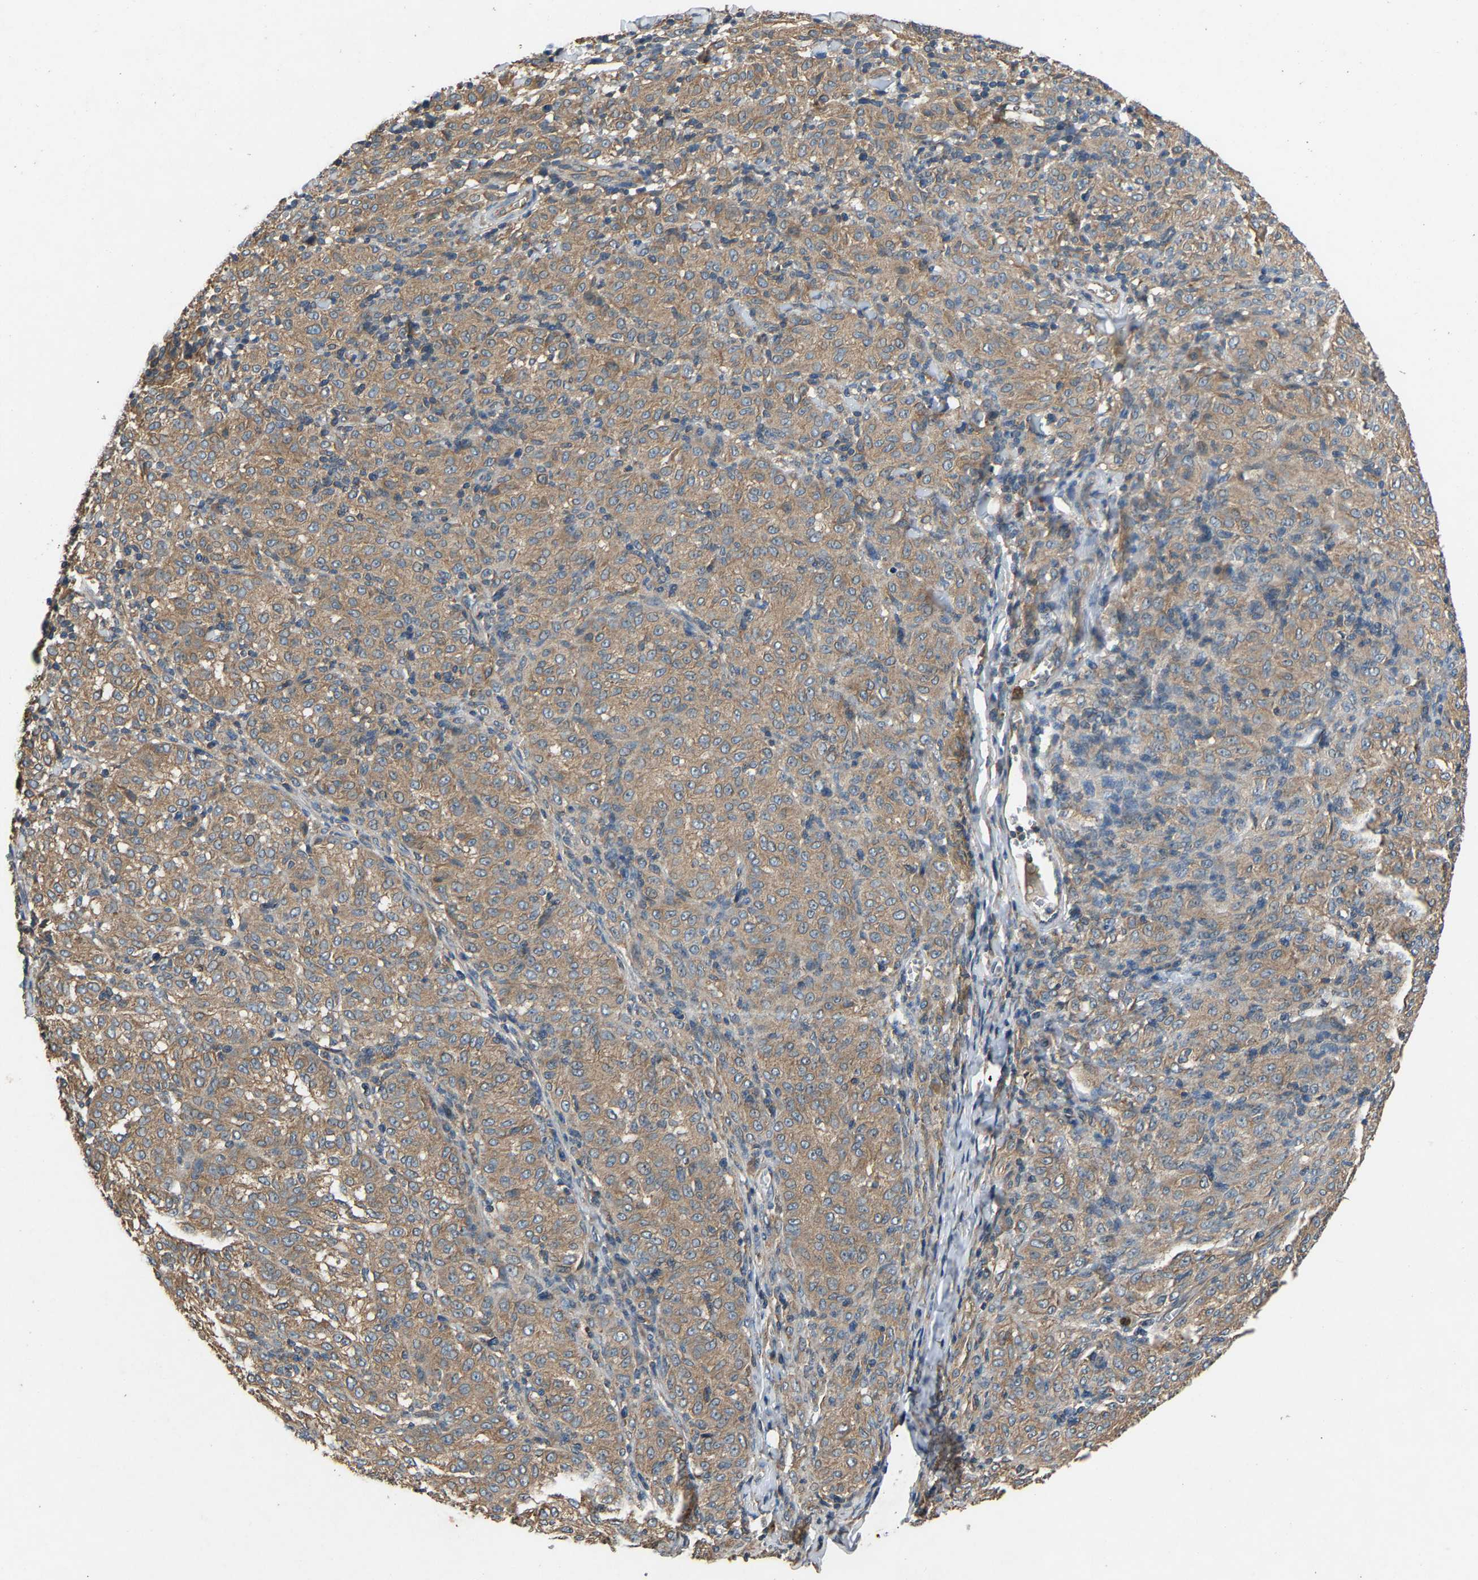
{"staining": {"intensity": "moderate", "quantity": ">75%", "location": "cytoplasmic/membranous"}, "tissue": "melanoma", "cell_type": "Tumor cells", "image_type": "cancer", "snomed": [{"axis": "morphology", "description": "Malignant melanoma, NOS"}, {"axis": "topography", "description": "Skin"}], "caption": "Protein expression analysis of human malignant melanoma reveals moderate cytoplasmic/membranous positivity in approximately >75% of tumor cells.", "gene": "PPID", "patient": {"sex": "female", "age": 72}}